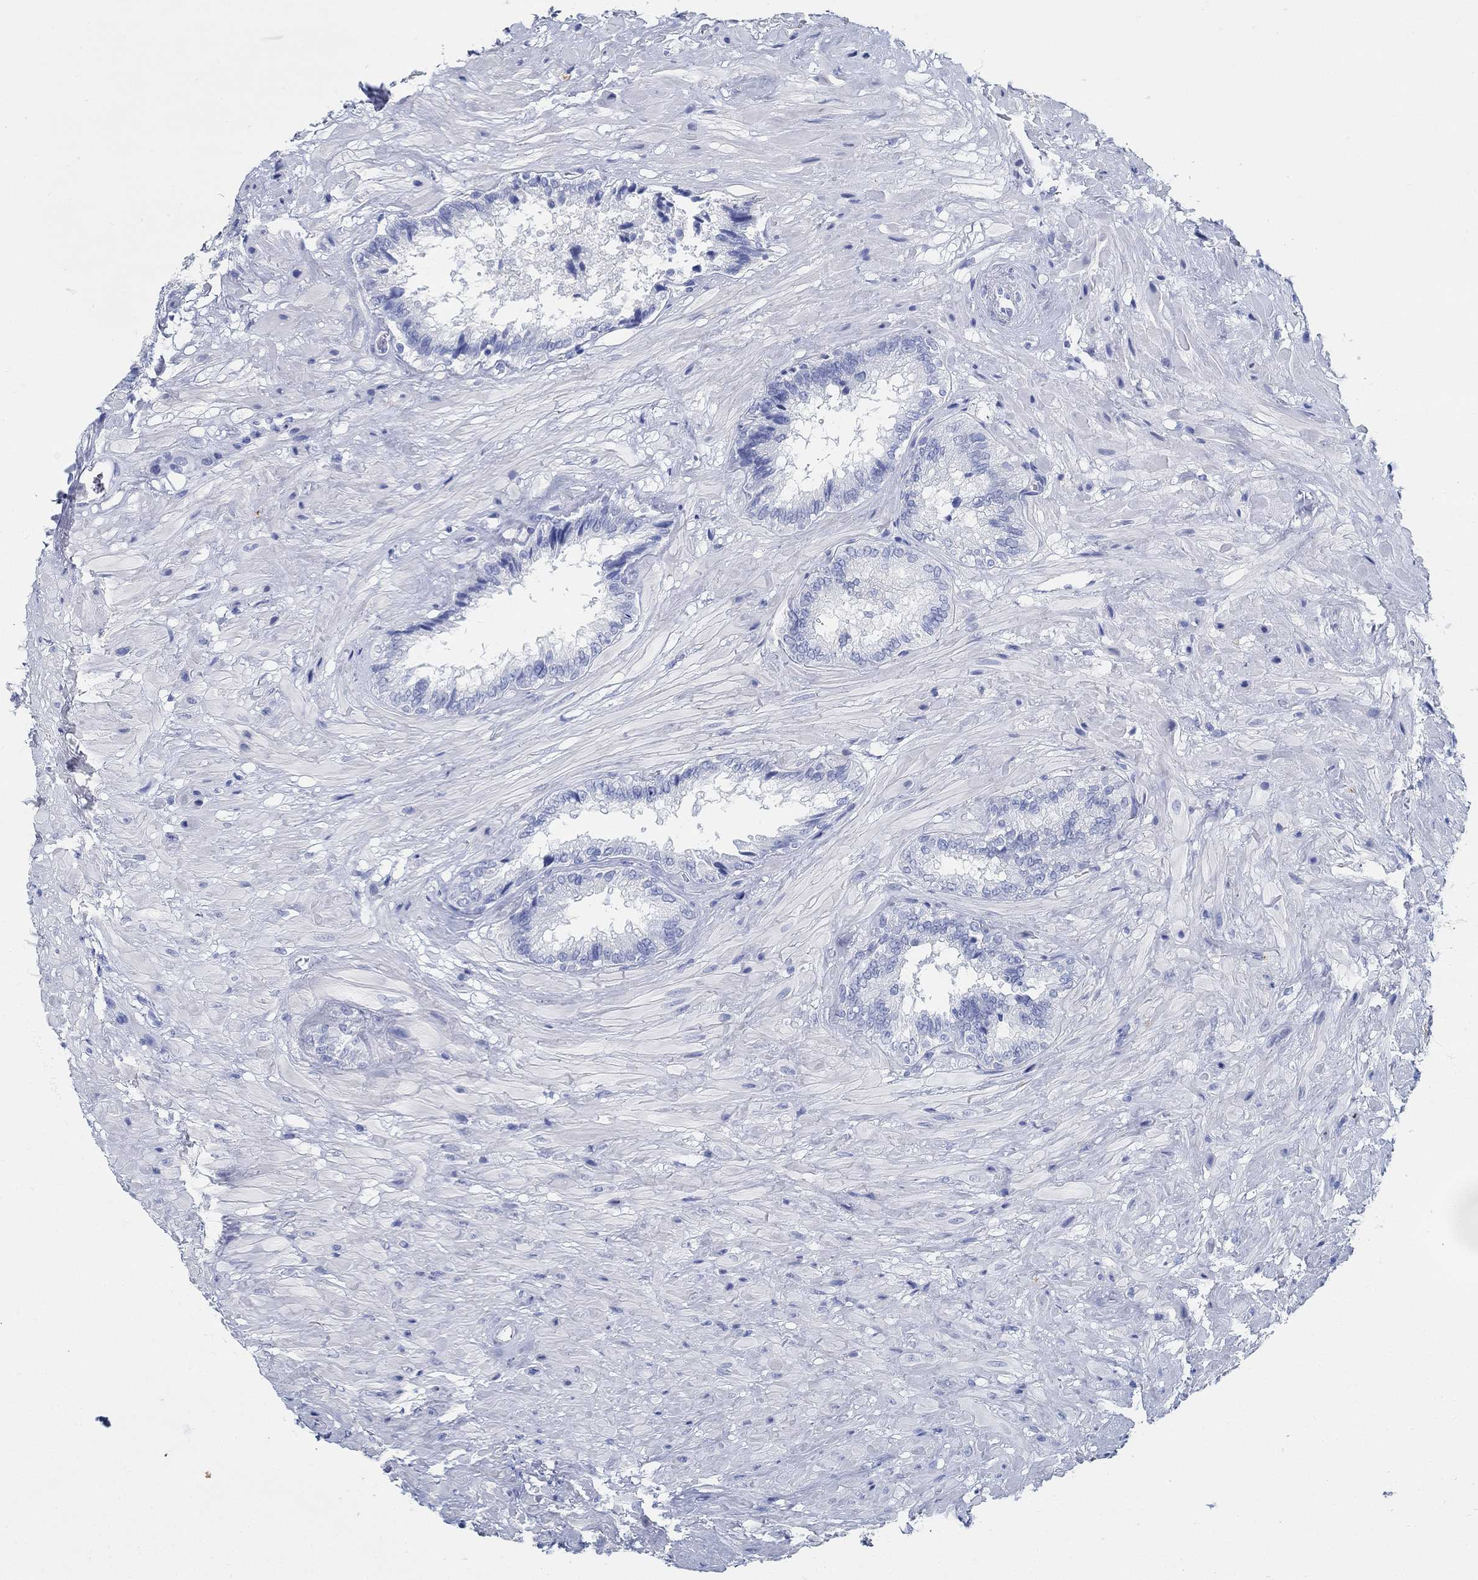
{"staining": {"intensity": "negative", "quantity": "none", "location": "none"}, "tissue": "seminal vesicle", "cell_type": "Glandular cells", "image_type": "normal", "snomed": [{"axis": "morphology", "description": "Normal tissue, NOS"}, {"axis": "topography", "description": "Seminal veicle"}], "caption": "This is a photomicrograph of immunohistochemistry (IHC) staining of benign seminal vesicle, which shows no expression in glandular cells.", "gene": "SLC45A1", "patient": {"sex": "male", "age": 67}}